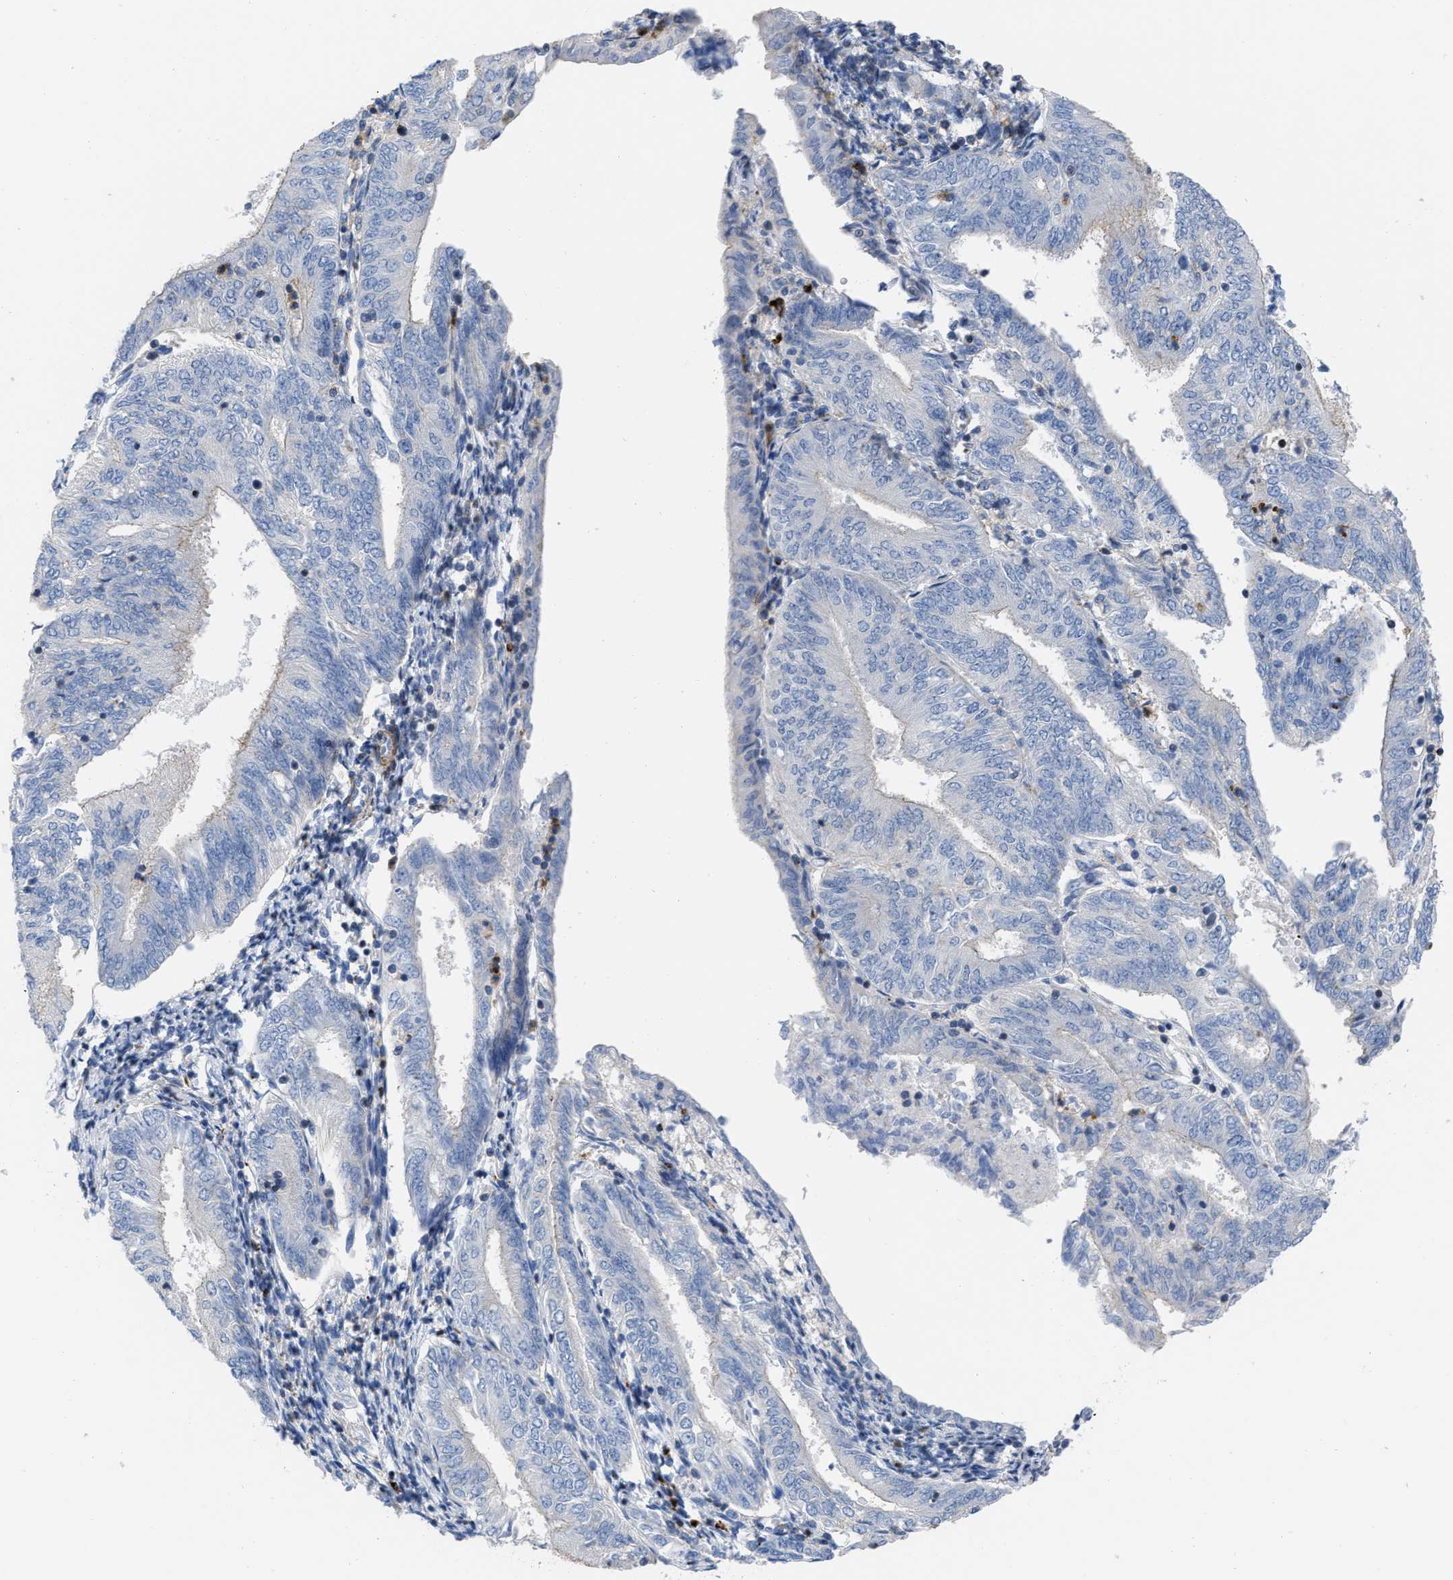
{"staining": {"intensity": "negative", "quantity": "none", "location": "none"}, "tissue": "endometrial cancer", "cell_type": "Tumor cells", "image_type": "cancer", "snomed": [{"axis": "morphology", "description": "Adenocarcinoma, NOS"}, {"axis": "topography", "description": "Endometrium"}], "caption": "A histopathology image of endometrial cancer (adenocarcinoma) stained for a protein displays no brown staining in tumor cells. (DAB (3,3'-diaminobenzidine) immunohistochemistry, high magnification).", "gene": "PRMT2", "patient": {"sex": "female", "age": 58}}